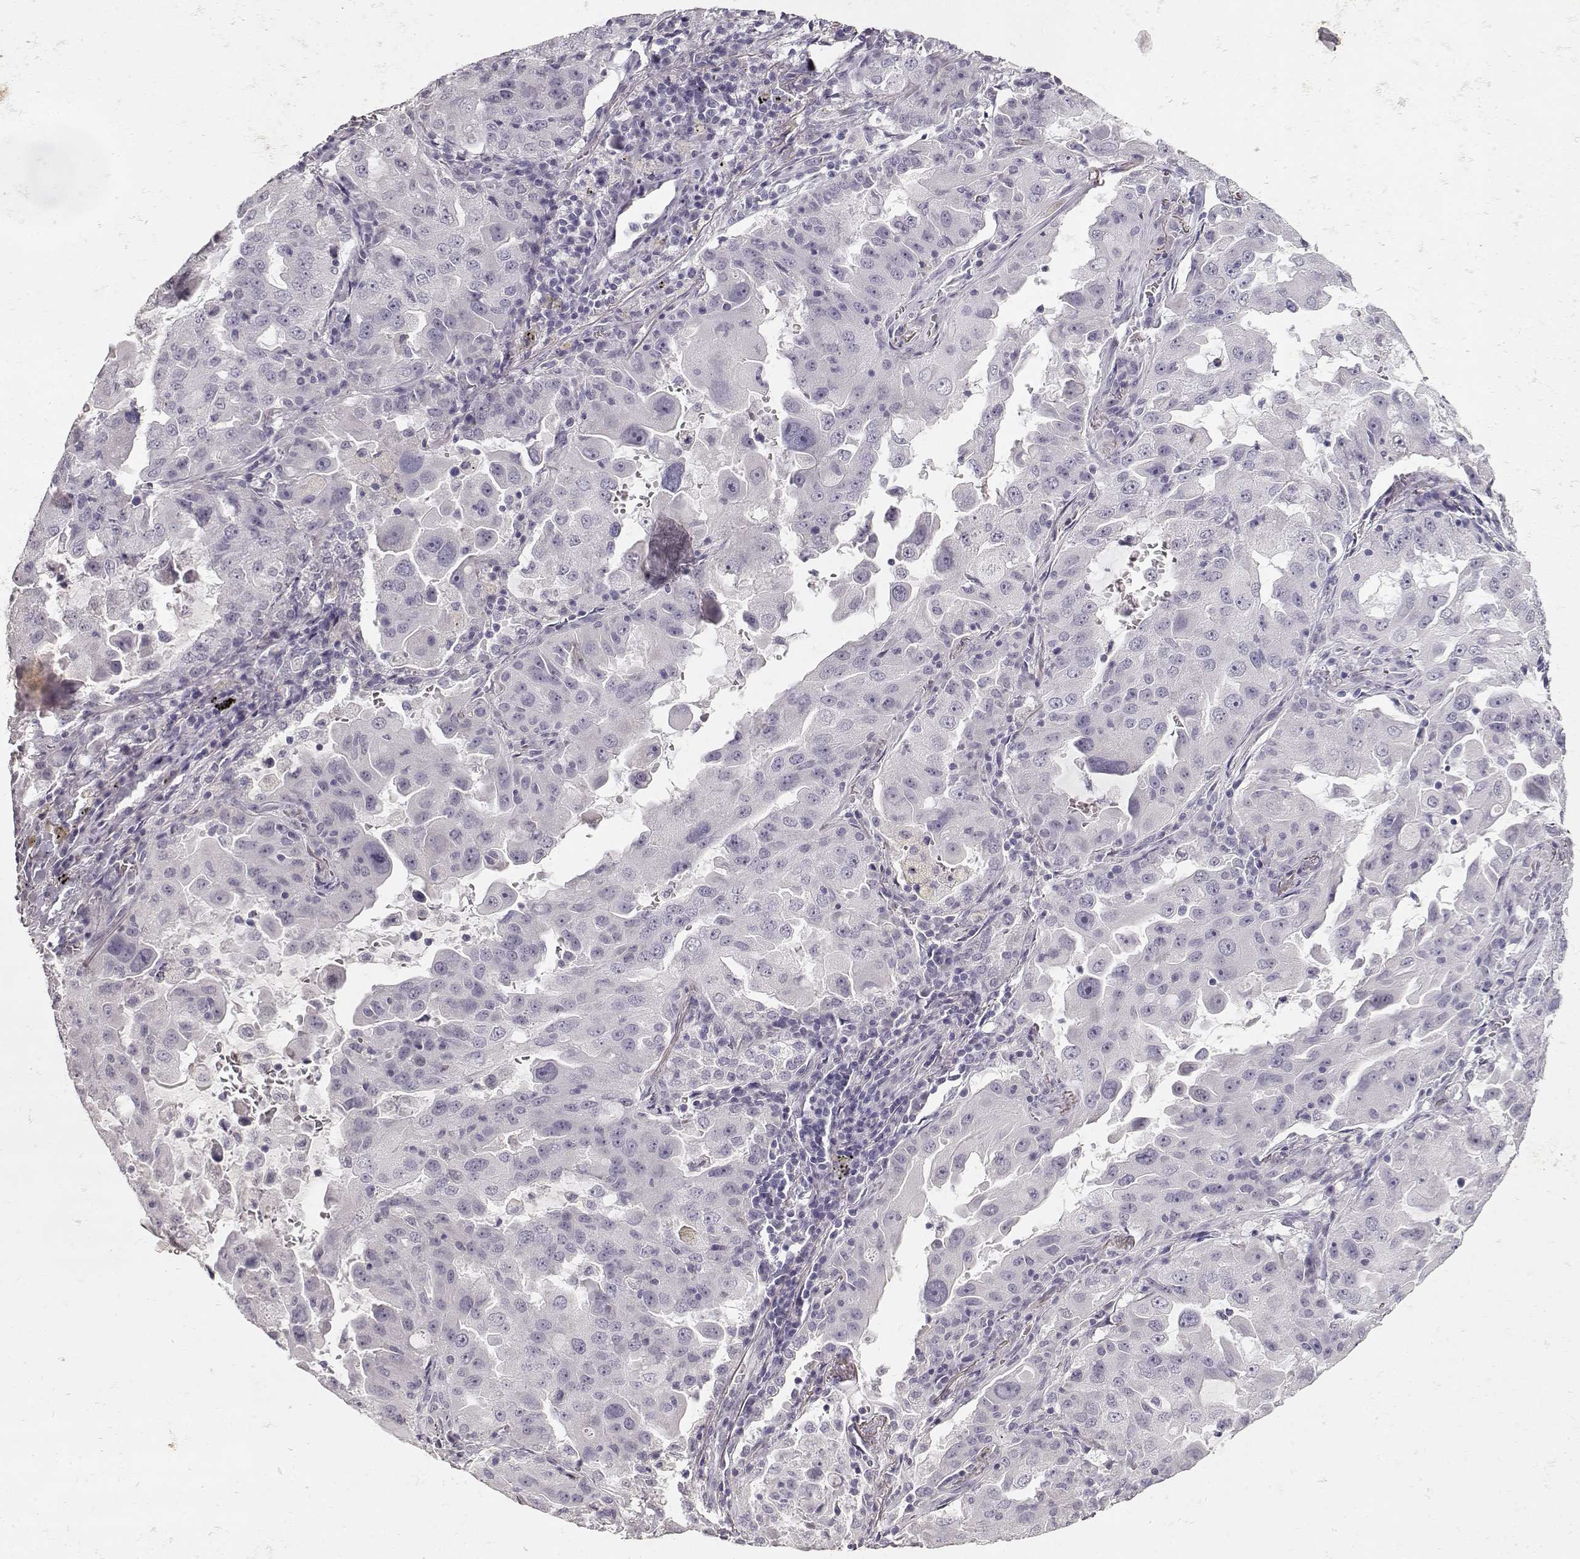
{"staining": {"intensity": "negative", "quantity": "none", "location": "none"}, "tissue": "lung cancer", "cell_type": "Tumor cells", "image_type": "cancer", "snomed": [{"axis": "morphology", "description": "Adenocarcinoma, NOS"}, {"axis": "topography", "description": "Lung"}], "caption": "A high-resolution image shows immunohistochemistry staining of lung cancer, which shows no significant expression in tumor cells.", "gene": "TPH2", "patient": {"sex": "female", "age": 61}}